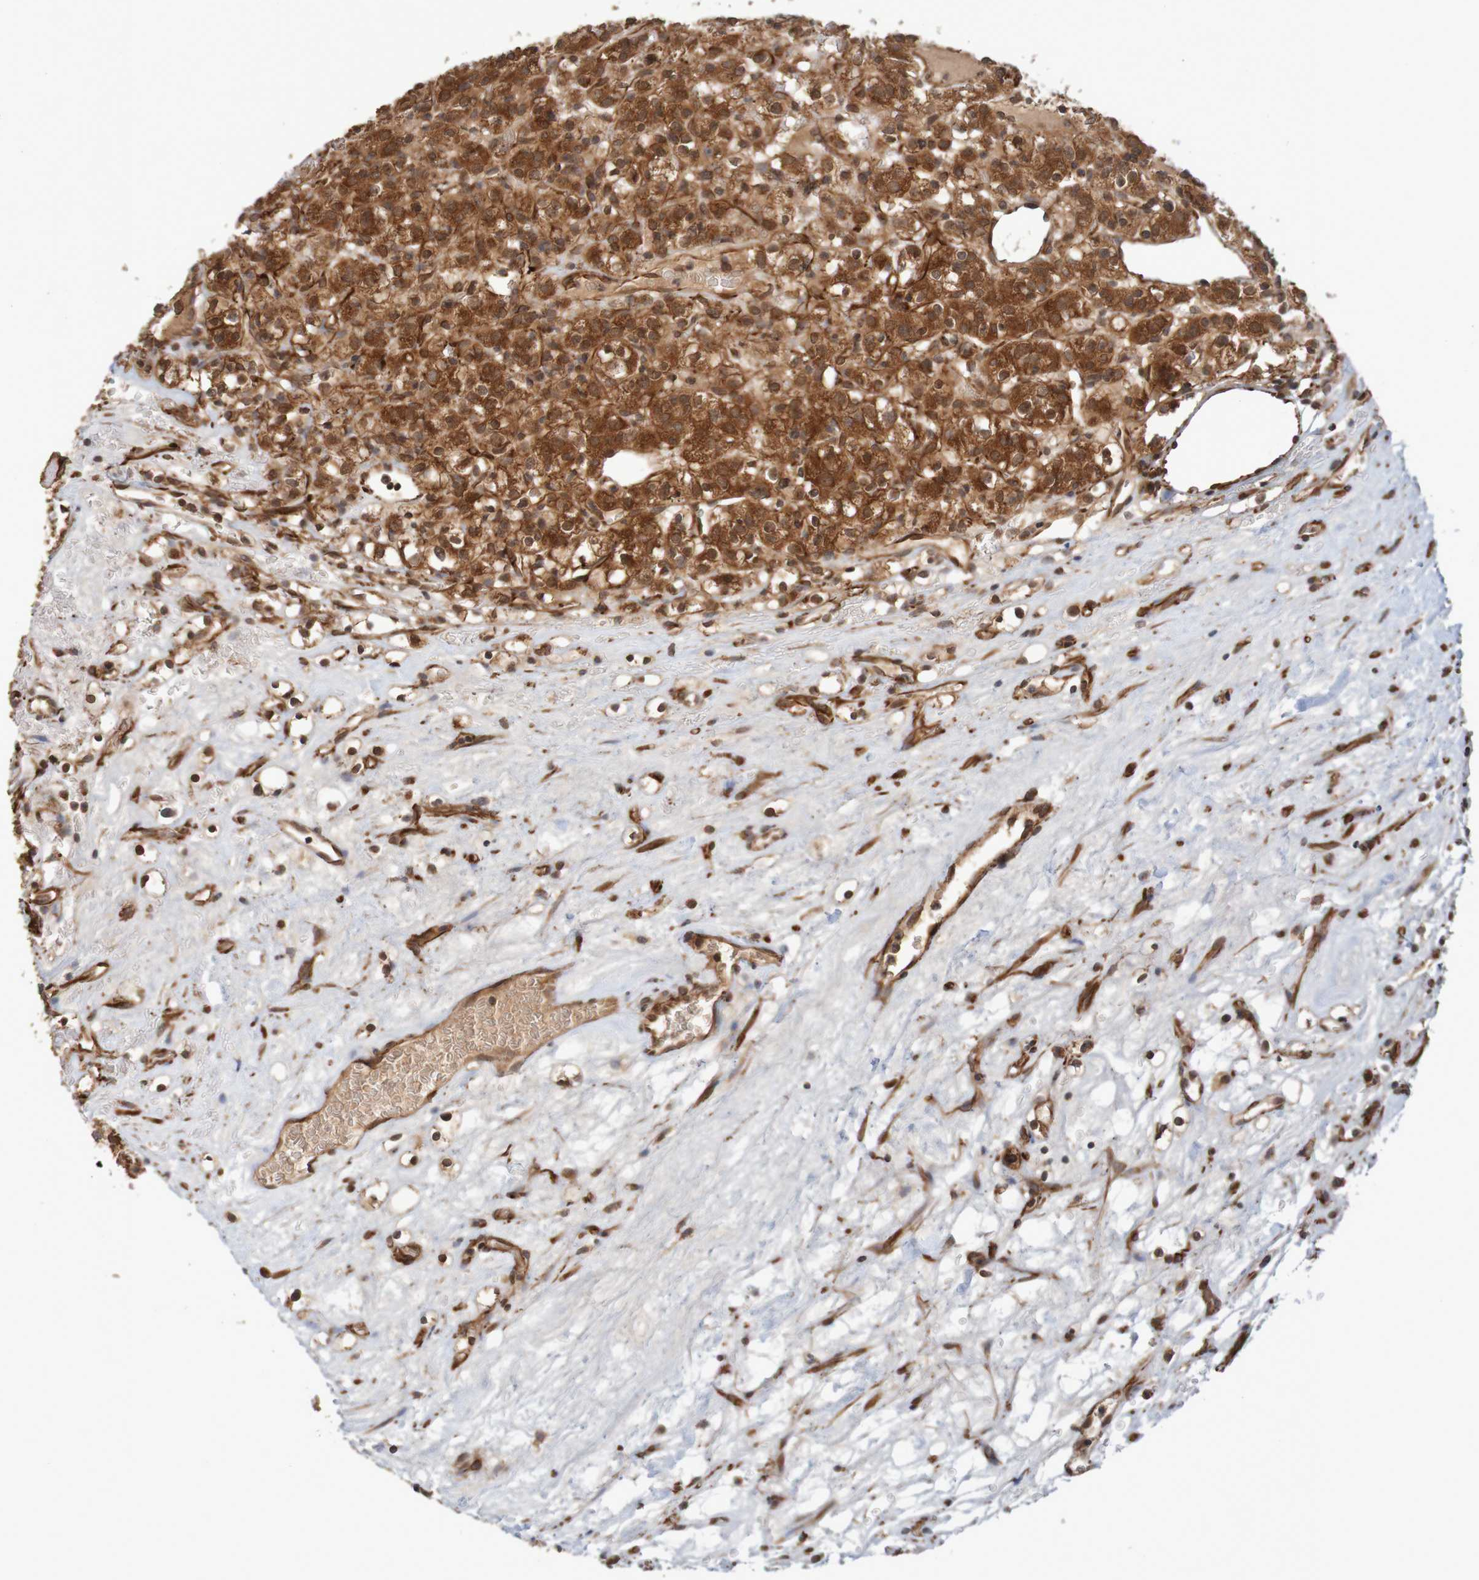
{"staining": {"intensity": "strong", "quantity": ">75%", "location": "cytoplasmic/membranous"}, "tissue": "renal cancer", "cell_type": "Tumor cells", "image_type": "cancer", "snomed": [{"axis": "morphology", "description": "Normal tissue, NOS"}, {"axis": "morphology", "description": "Adenocarcinoma, NOS"}, {"axis": "topography", "description": "Kidney"}], "caption": "A high amount of strong cytoplasmic/membranous expression is seen in approximately >75% of tumor cells in renal cancer (adenocarcinoma) tissue.", "gene": "MRPL52", "patient": {"sex": "female", "age": 72}}